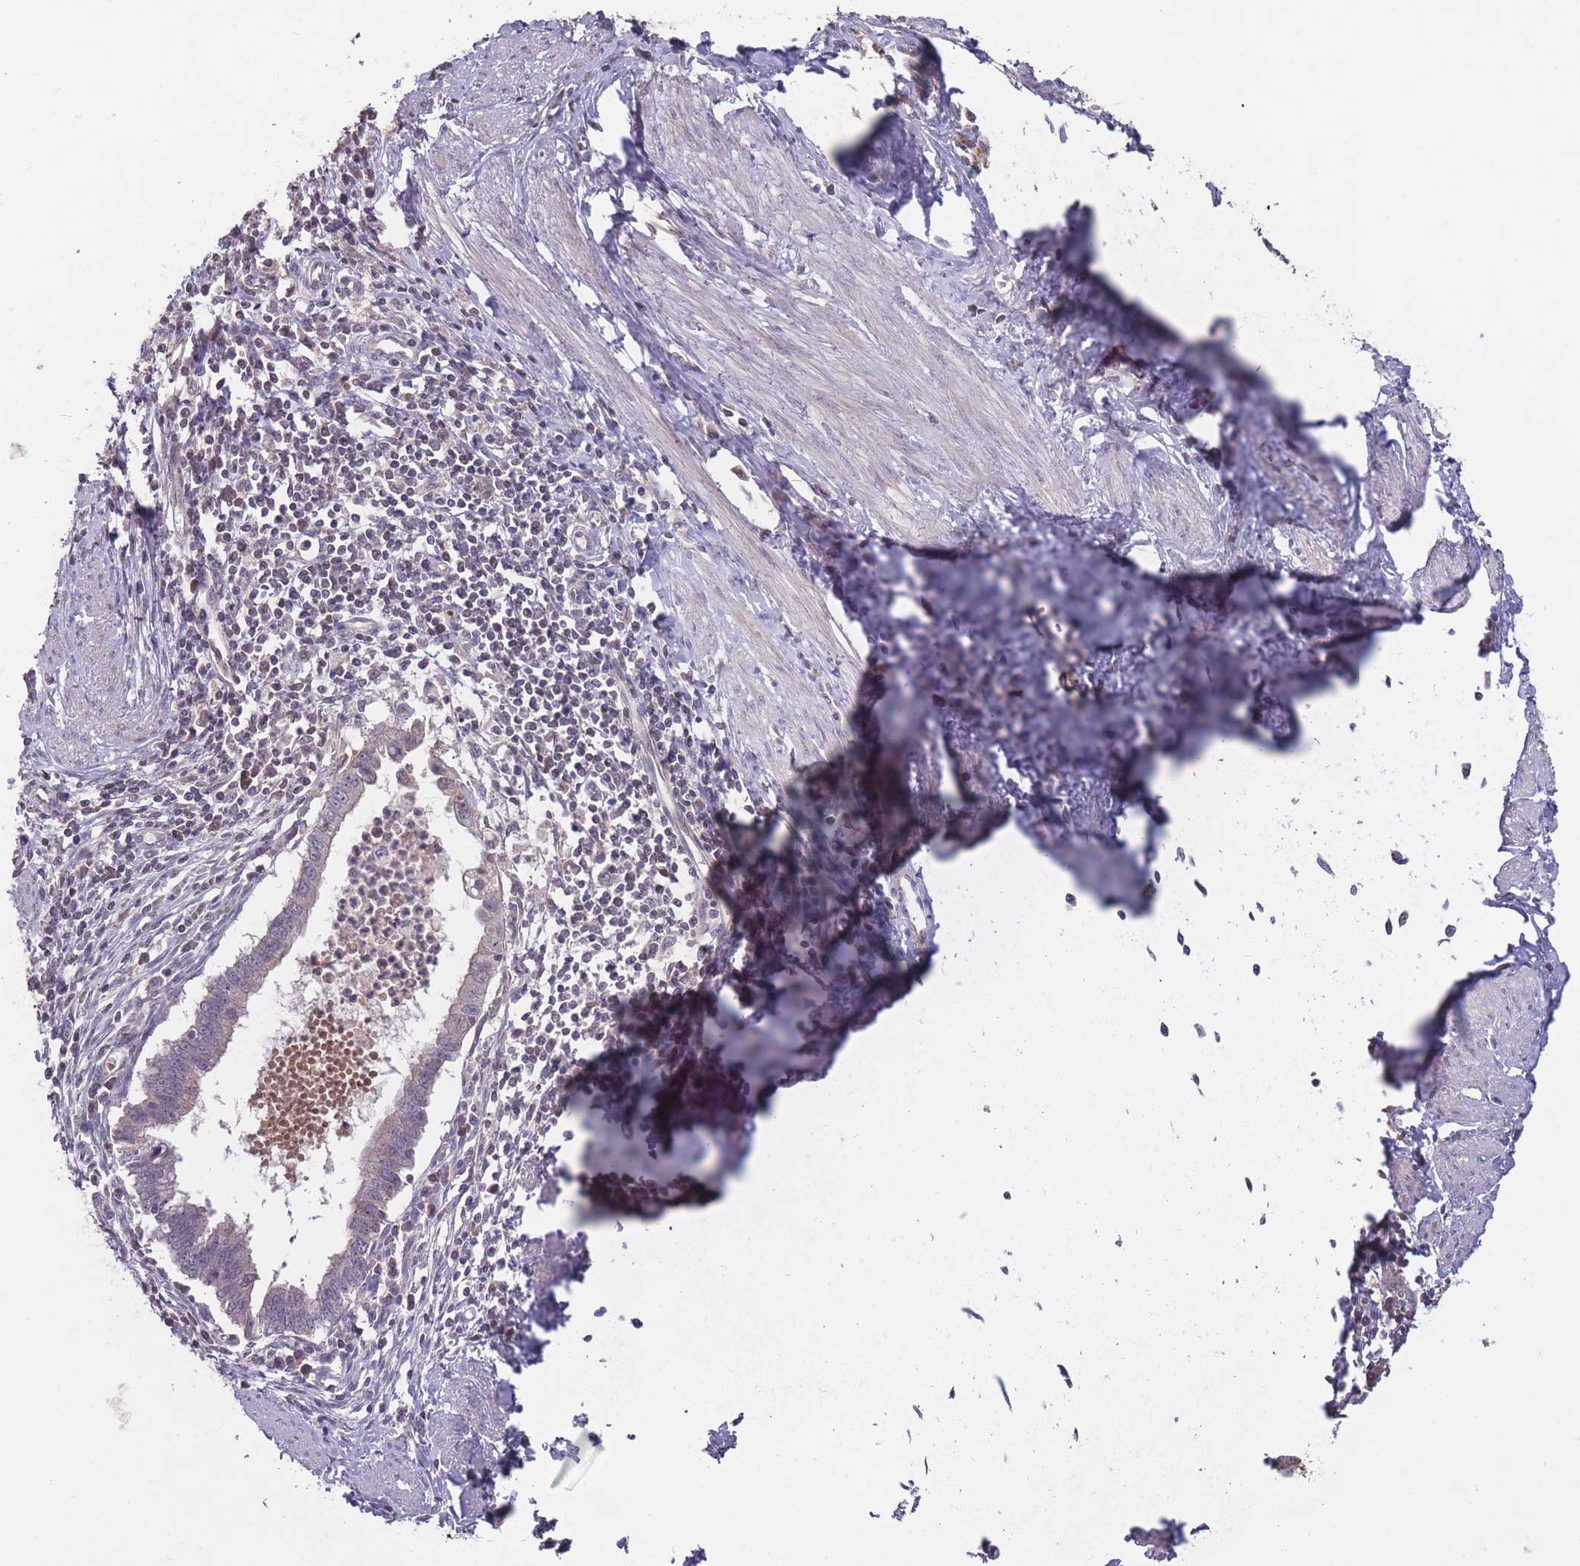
{"staining": {"intensity": "negative", "quantity": "none", "location": "none"}, "tissue": "cervical cancer", "cell_type": "Tumor cells", "image_type": "cancer", "snomed": [{"axis": "morphology", "description": "Adenocarcinoma, NOS"}, {"axis": "topography", "description": "Cervix"}], "caption": "Immunohistochemical staining of cervical cancer (adenocarcinoma) displays no significant expression in tumor cells.", "gene": "ADCYAP1R1", "patient": {"sex": "female", "age": 36}}